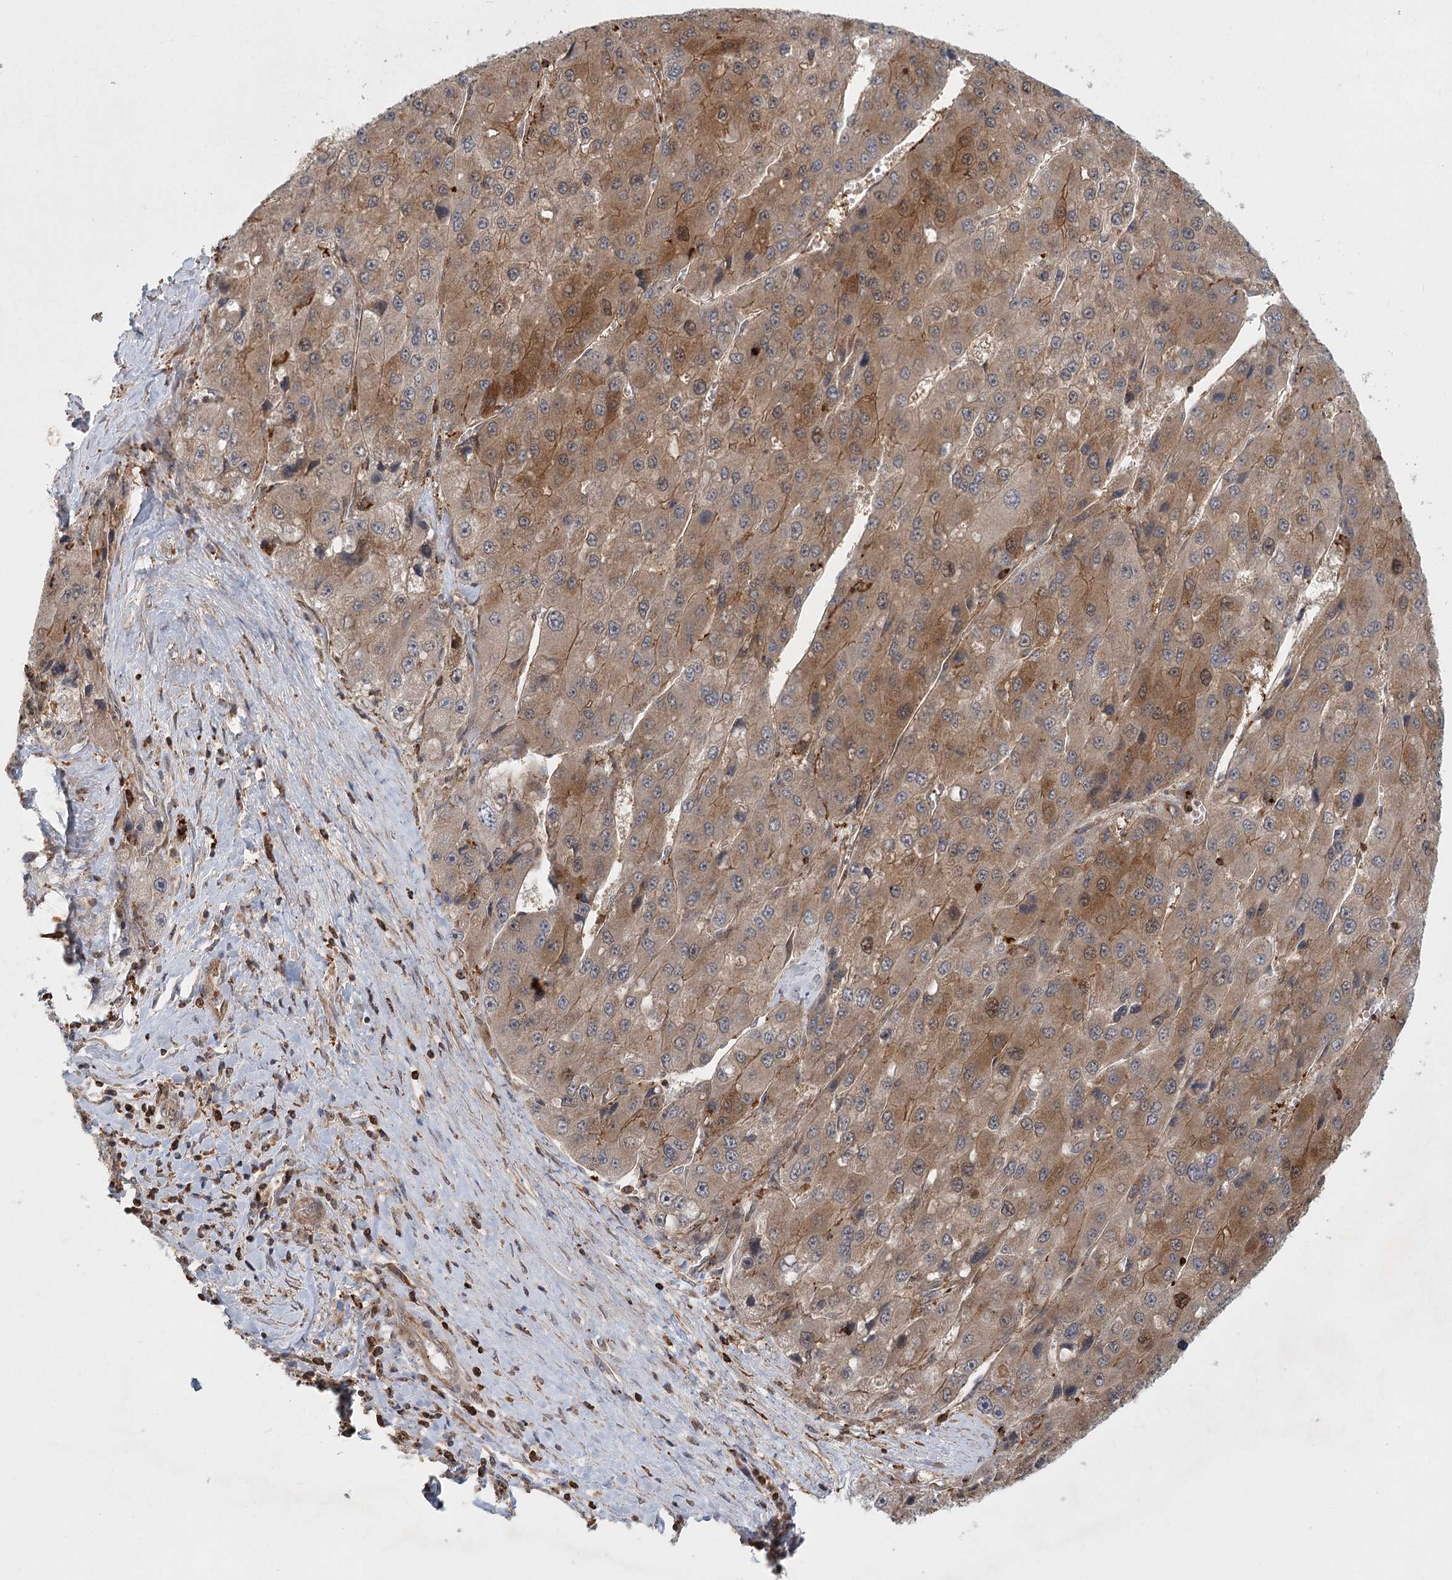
{"staining": {"intensity": "moderate", "quantity": ">75%", "location": "cytoplasmic/membranous"}, "tissue": "liver cancer", "cell_type": "Tumor cells", "image_type": "cancer", "snomed": [{"axis": "morphology", "description": "Carcinoma, Hepatocellular, NOS"}, {"axis": "topography", "description": "Liver"}], "caption": "IHC (DAB) staining of liver hepatocellular carcinoma demonstrates moderate cytoplasmic/membranous protein staining in about >75% of tumor cells.", "gene": "MEPE", "patient": {"sex": "female", "age": 73}}